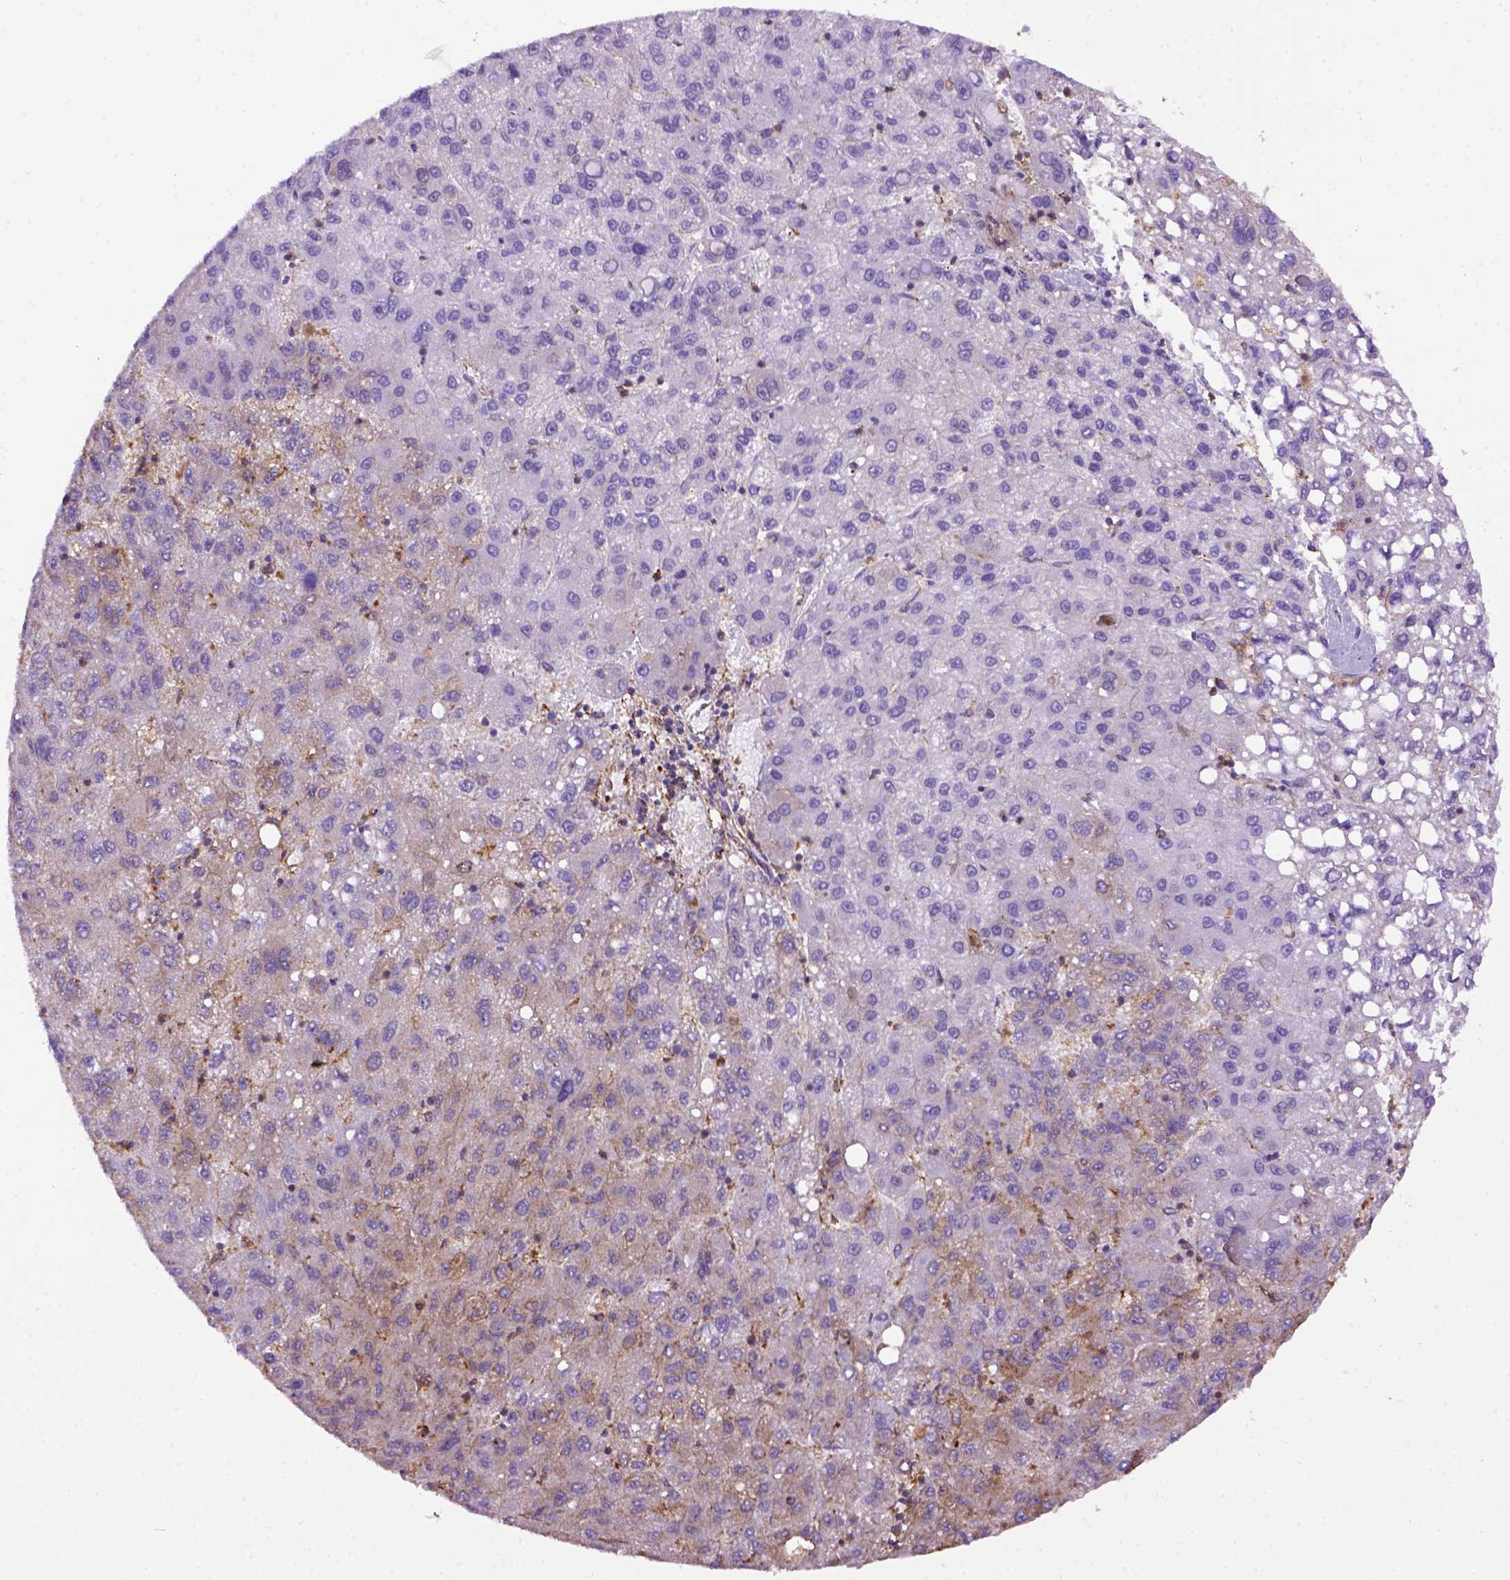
{"staining": {"intensity": "weak", "quantity": "<25%", "location": "cytoplasmic/membranous"}, "tissue": "liver cancer", "cell_type": "Tumor cells", "image_type": "cancer", "snomed": [{"axis": "morphology", "description": "Carcinoma, Hepatocellular, NOS"}, {"axis": "topography", "description": "Liver"}], "caption": "Immunohistochemistry photomicrograph of neoplastic tissue: human liver cancer stained with DAB demonstrates no significant protein staining in tumor cells. (DAB immunohistochemistry (IHC) with hematoxylin counter stain).", "gene": "MVP", "patient": {"sex": "female", "age": 82}}